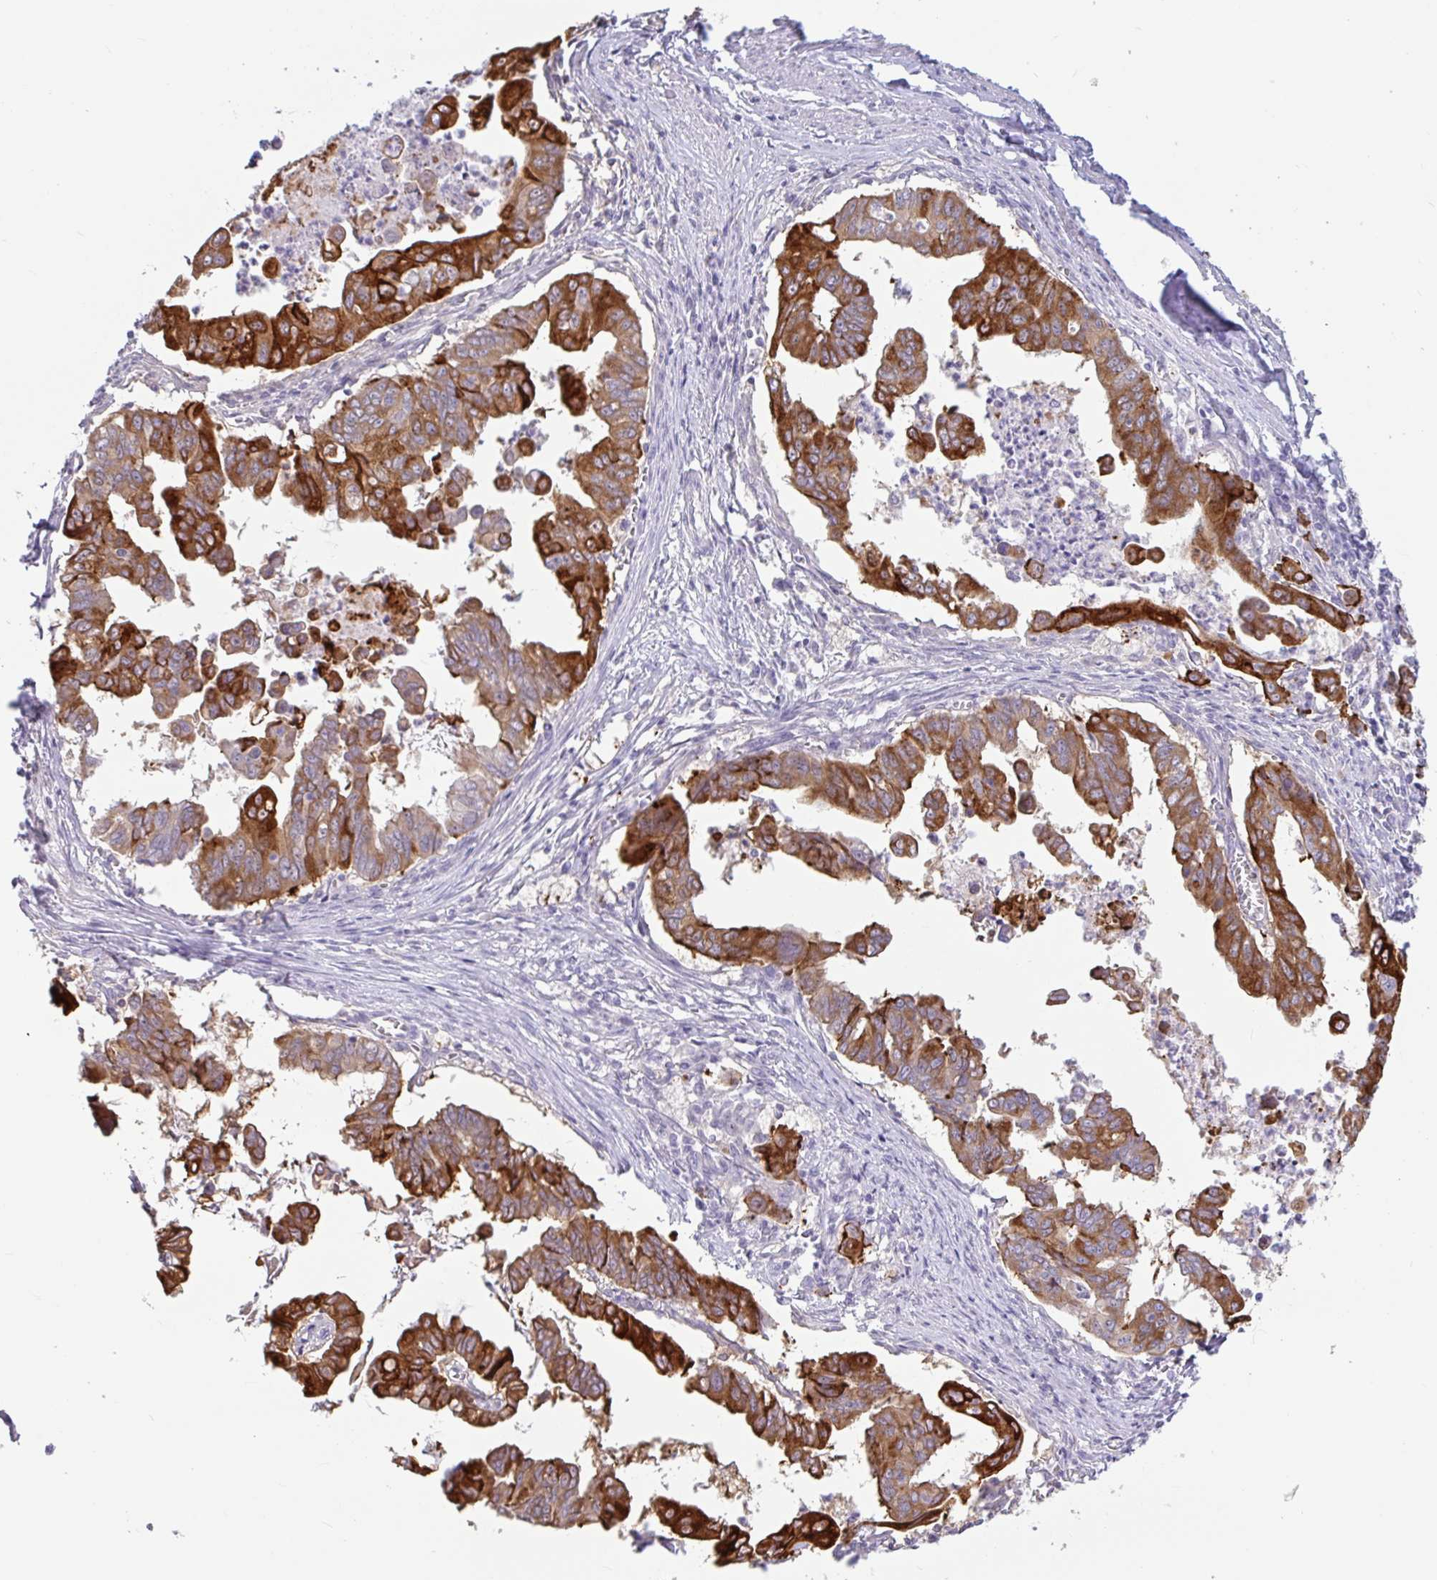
{"staining": {"intensity": "strong", "quantity": "25%-75%", "location": "cytoplasmic/membranous"}, "tissue": "stomach cancer", "cell_type": "Tumor cells", "image_type": "cancer", "snomed": [{"axis": "morphology", "description": "Adenocarcinoma, NOS"}, {"axis": "topography", "description": "Stomach, upper"}], "caption": "Approximately 25%-75% of tumor cells in stomach cancer reveal strong cytoplasmic/membranous protein positivity as visualized by brown immunohistochemical staining.", "gene": "CTSE", "patient": {"sex": "male", "age": 80}}